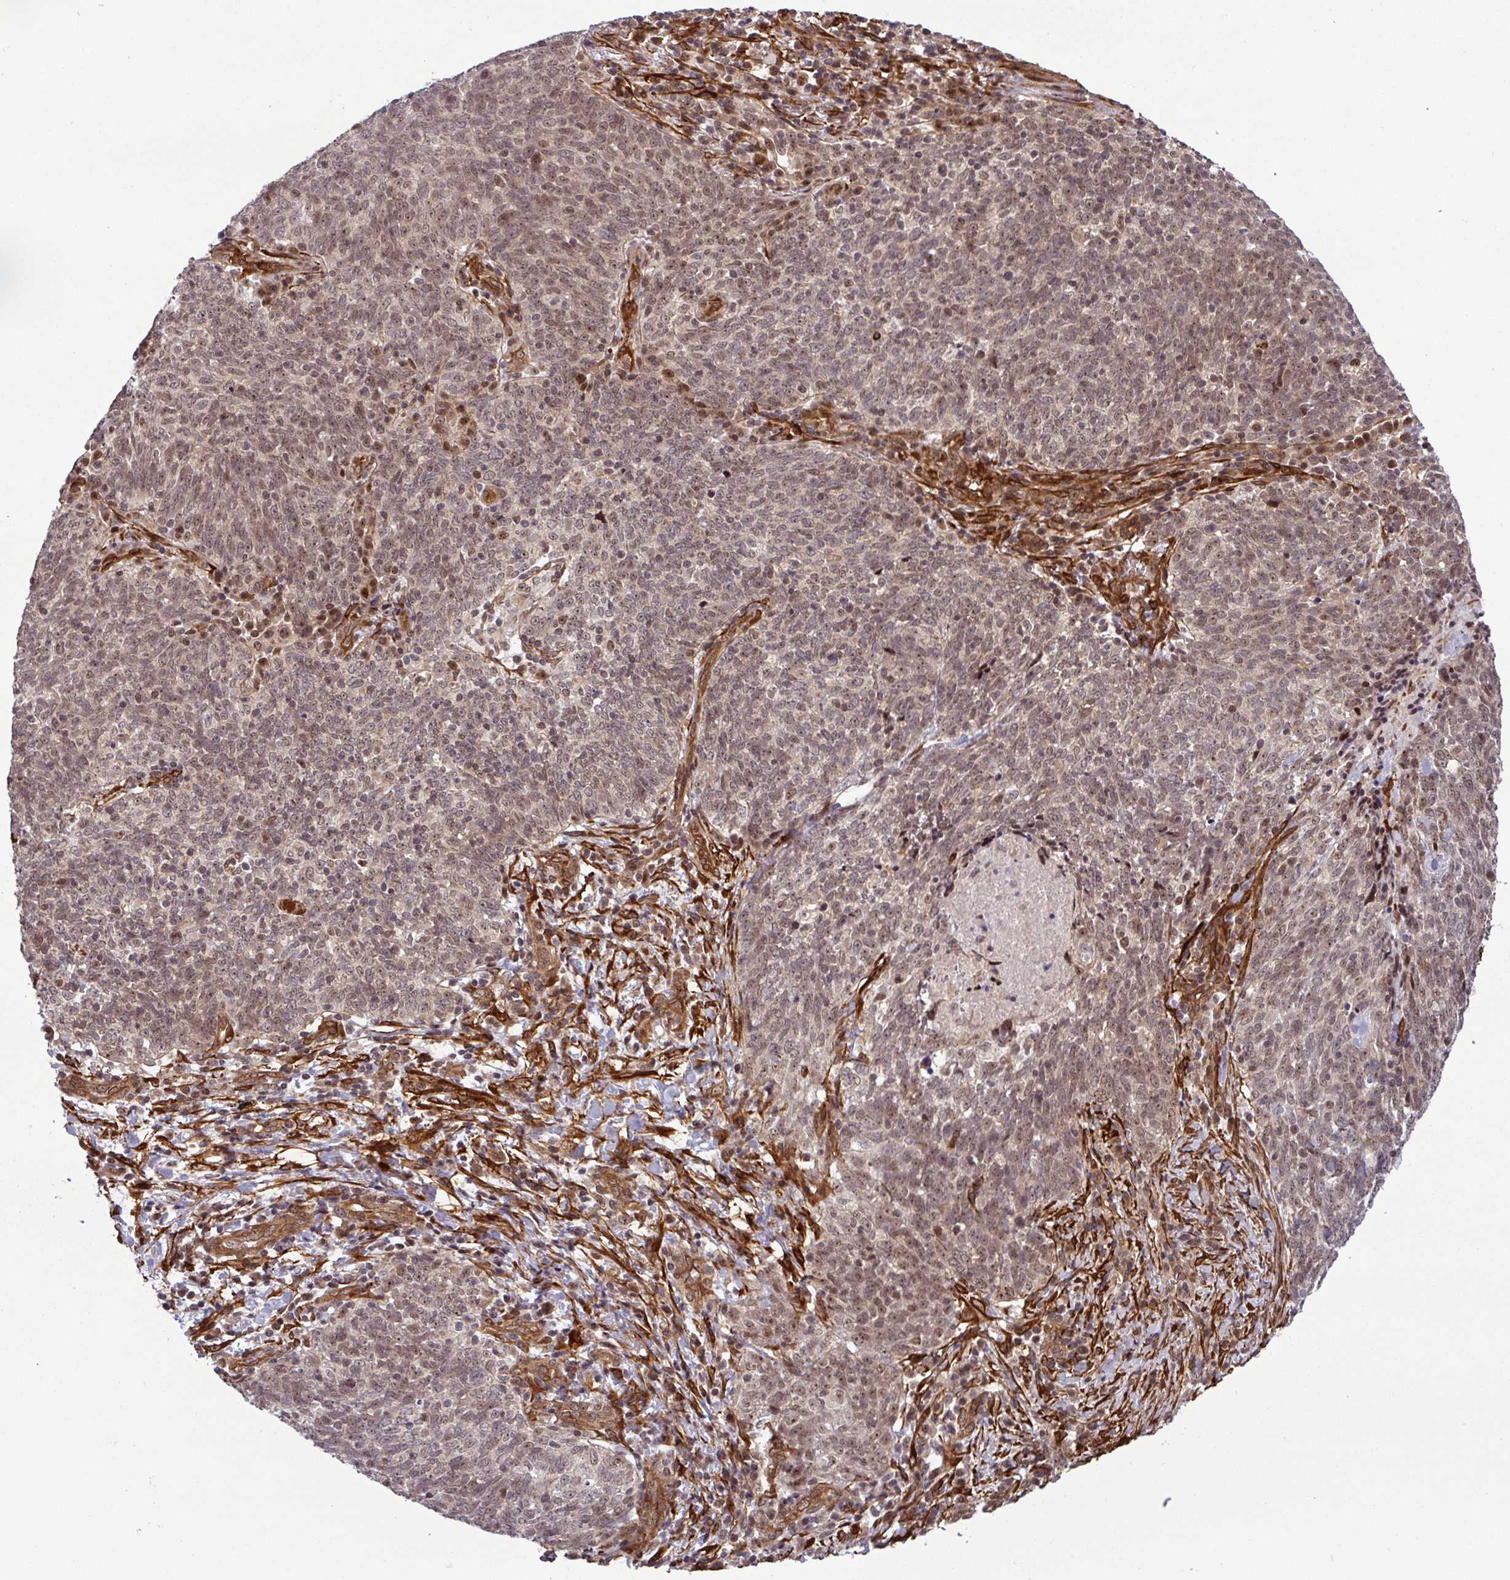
{"staining": {"intensity": "weak", "quantity": ">75%", "location": "nuclear"}, "tissue": "lung cancer", "cell_type": "Tumor cells", "image_type": "cancer", "snomed": [{"axis": "morphology", "description": "Squamous cell carcinoma, NOS"}, {"axis": "topography", "description": "Lung"}], "caption": "The image displays staining of squamous cell carcinoma (lung), revealing weak nuclear protein staining (brown color) within tumor cells.", "gene": "C7orf50", "patient": {"sex": "female", "age": 72}}